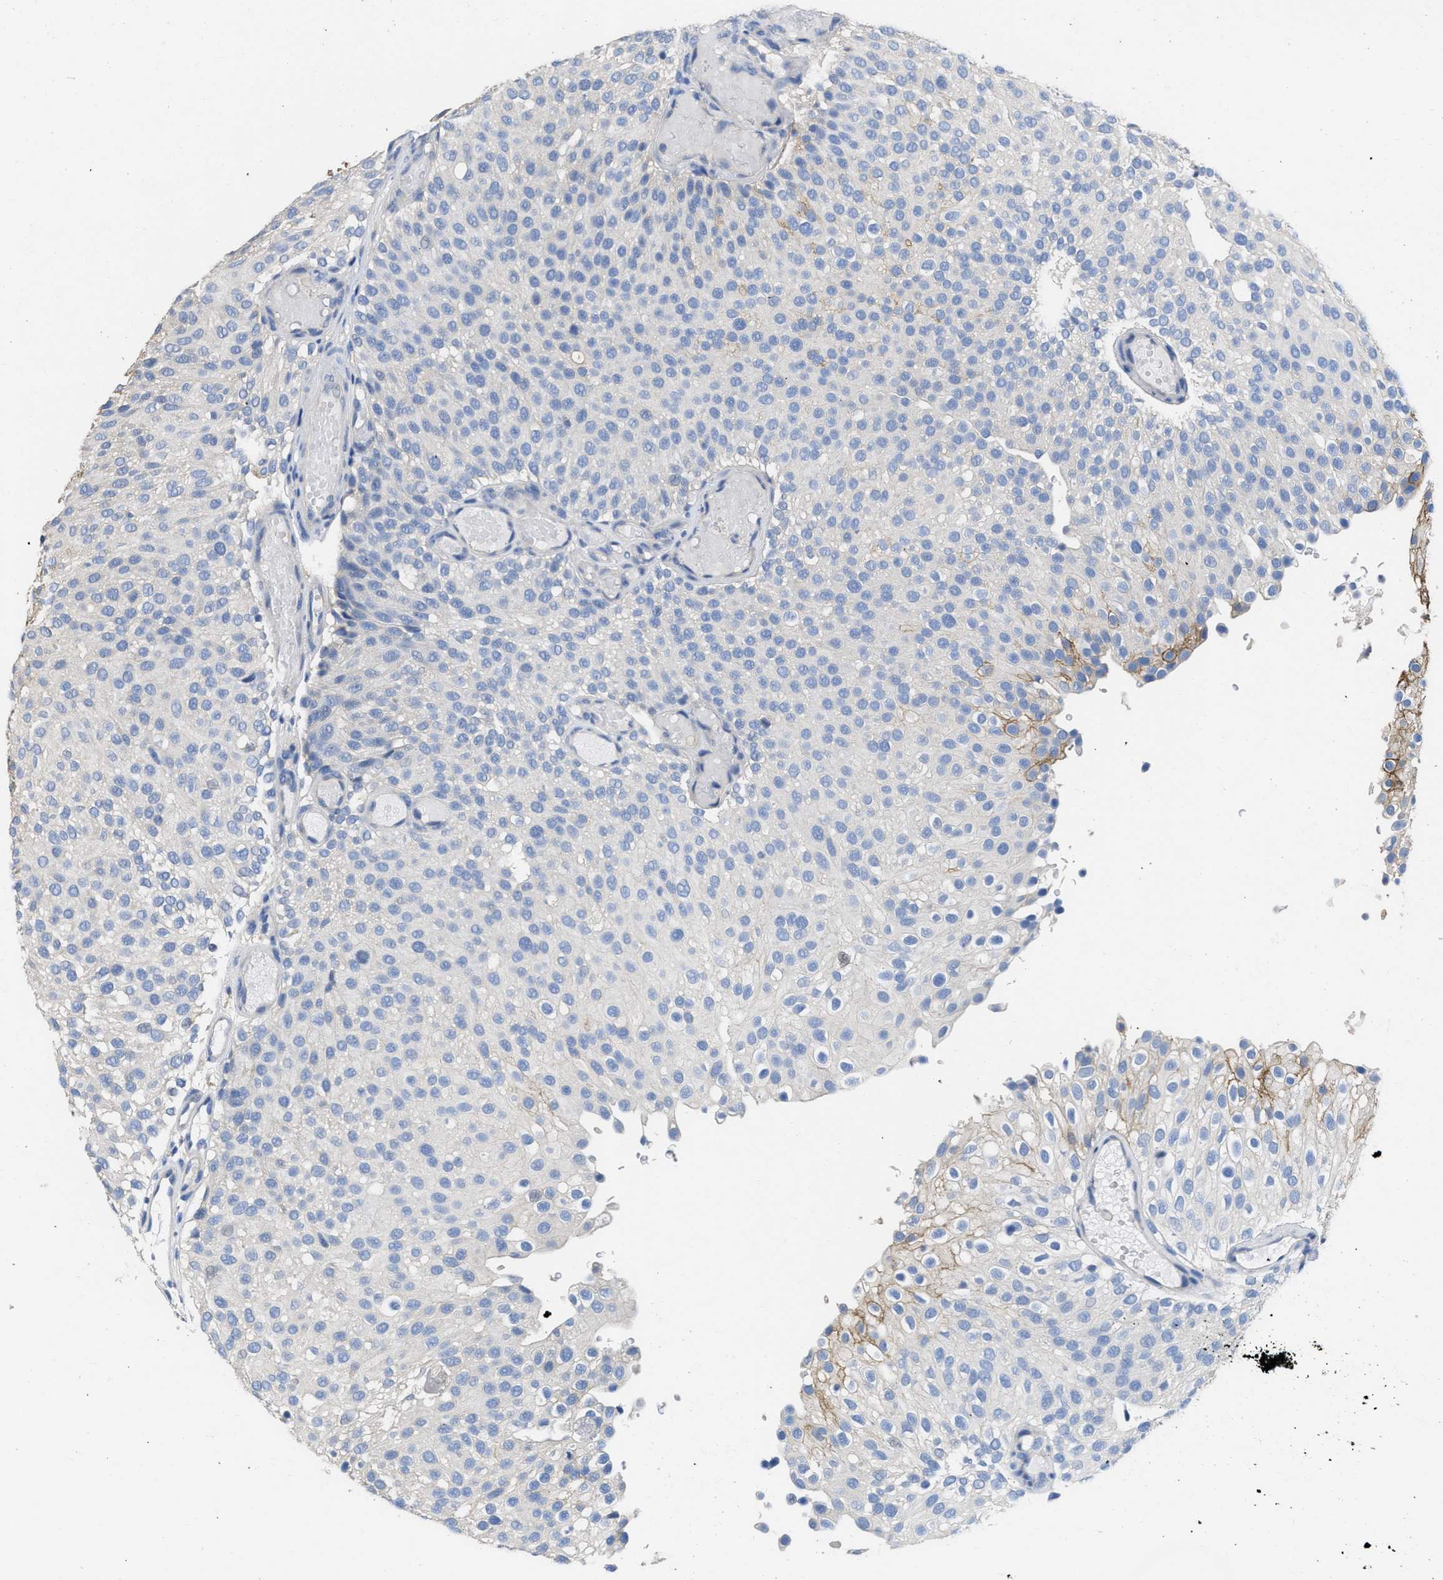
{"staining": {"intensity": "moderate", "quantity": "<25%", "location": "cytoplasmic/membranous"}, "tissue": "urothelial cancer", "cell_type": "Tumor cells", "image_type": "cancer", "snomed": [{"axis": "morphology", "description": "Urothelial carcinoma, Low grade"}, {"axis": "topography", "description": "Urinary bladder"}], "caption": "Immunohistochemistry (IHC) image of neoplastic tissue: urothelial carcinoma (low-grade) stained using immunohistochemistry shows low levels of moderate protein expression localized specifically in the cytoplasmic/membranous of tumor cells, appearing as a cytoplasmic/membranous brown color.", "gene": "CA9", "patient": {"sex": "male", "age": 78}}